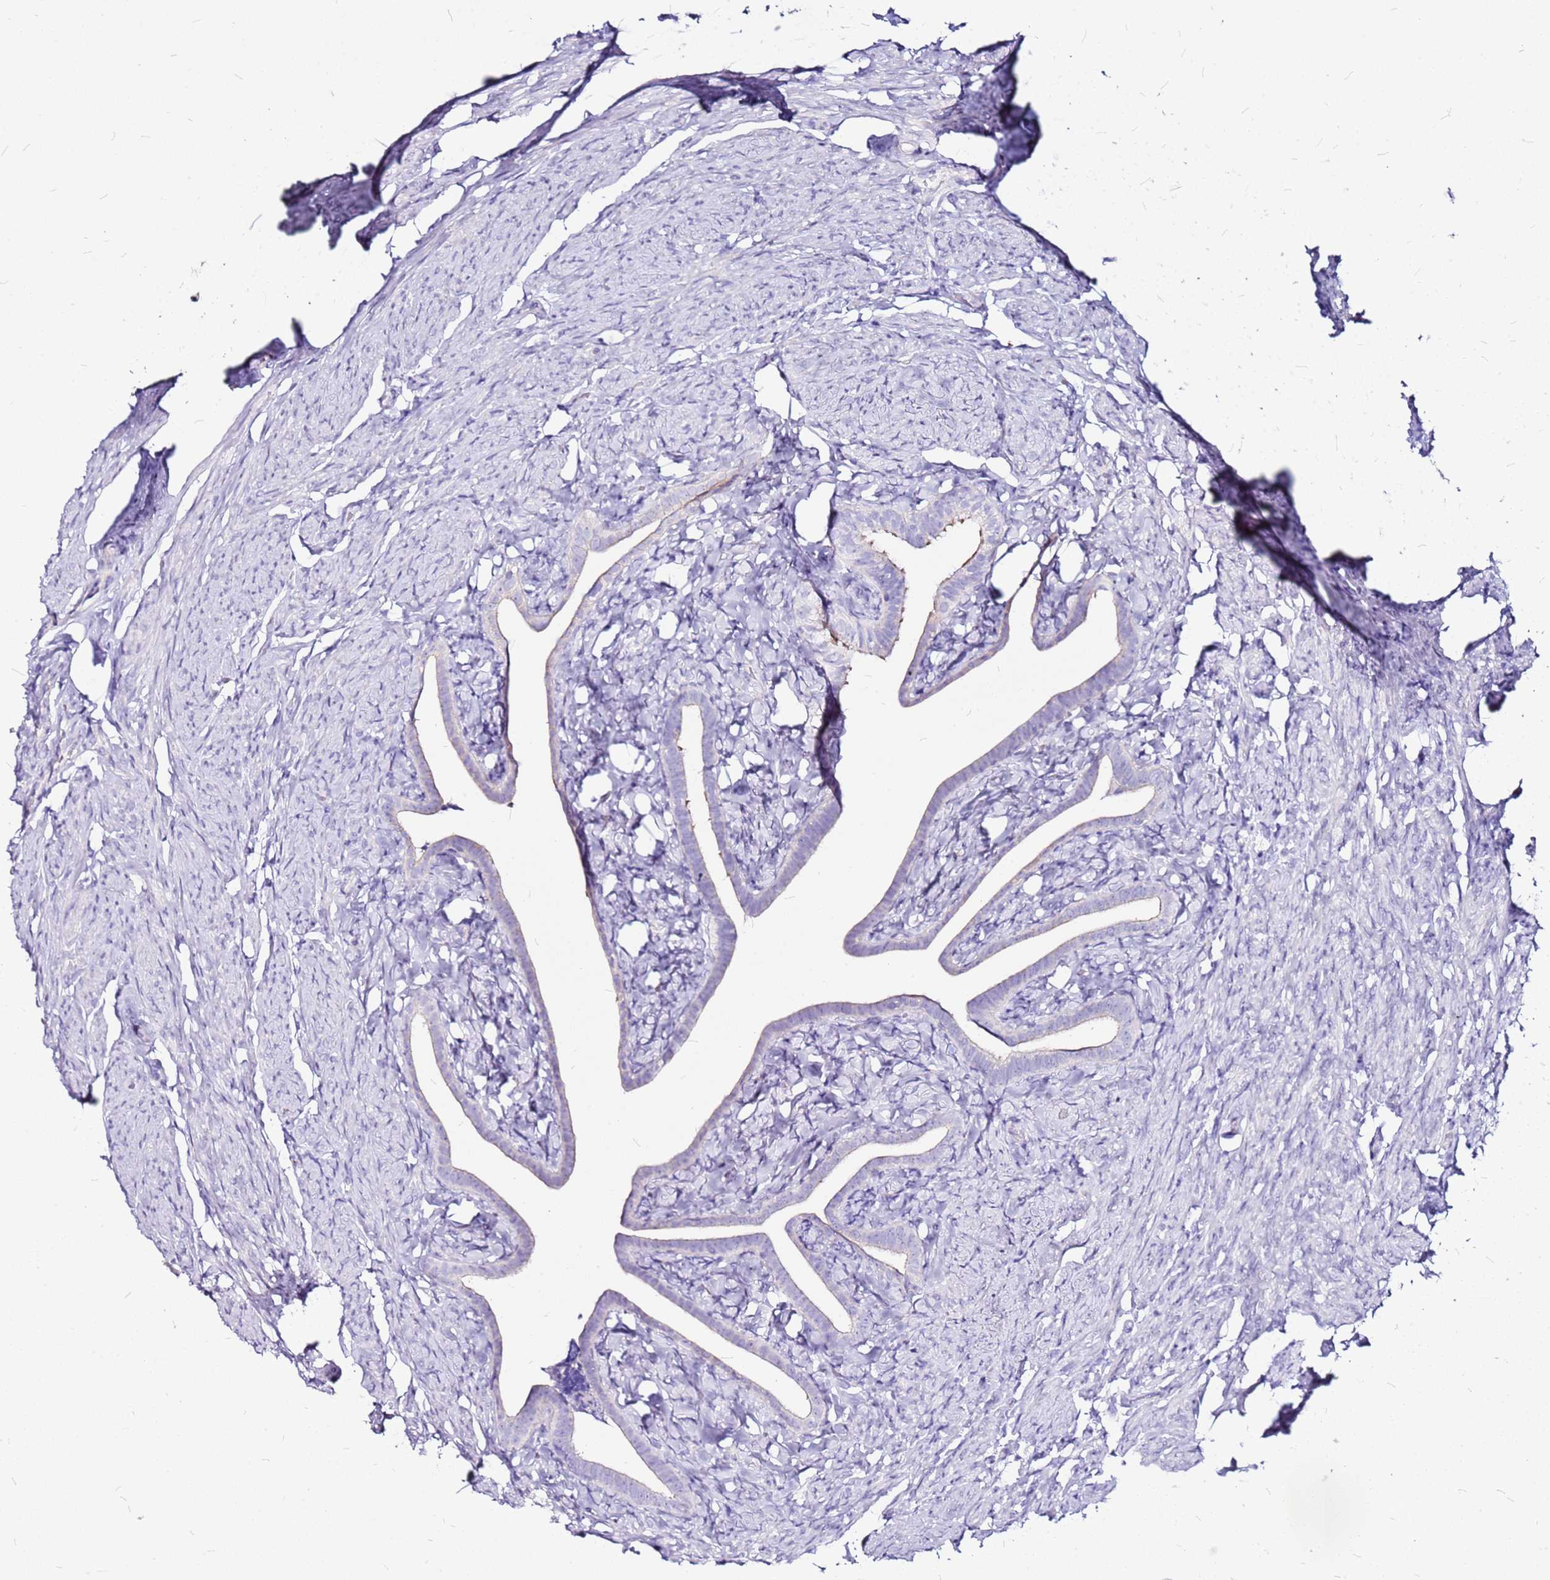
{"staining": {"intensity": "moderate", "quantity": "<25%", "location": "cytoplasmic/membranous"}, "tissue": "fallopian tube", "cell_type": "Glandular cells", "image_type": "normal", "snomed": [{"axis": "morphology", "description": "Normal tissue, NOS"}, {"axis": "topography", "description": "Fallopian tube"}], "caption": "Glandular cells demonstrate moderate cytoplasmic/membranous staining in about <25% of cells in benign fallopian tube.", "gene": "CASD1", "patient": {"sex": "female", "age": 69}}